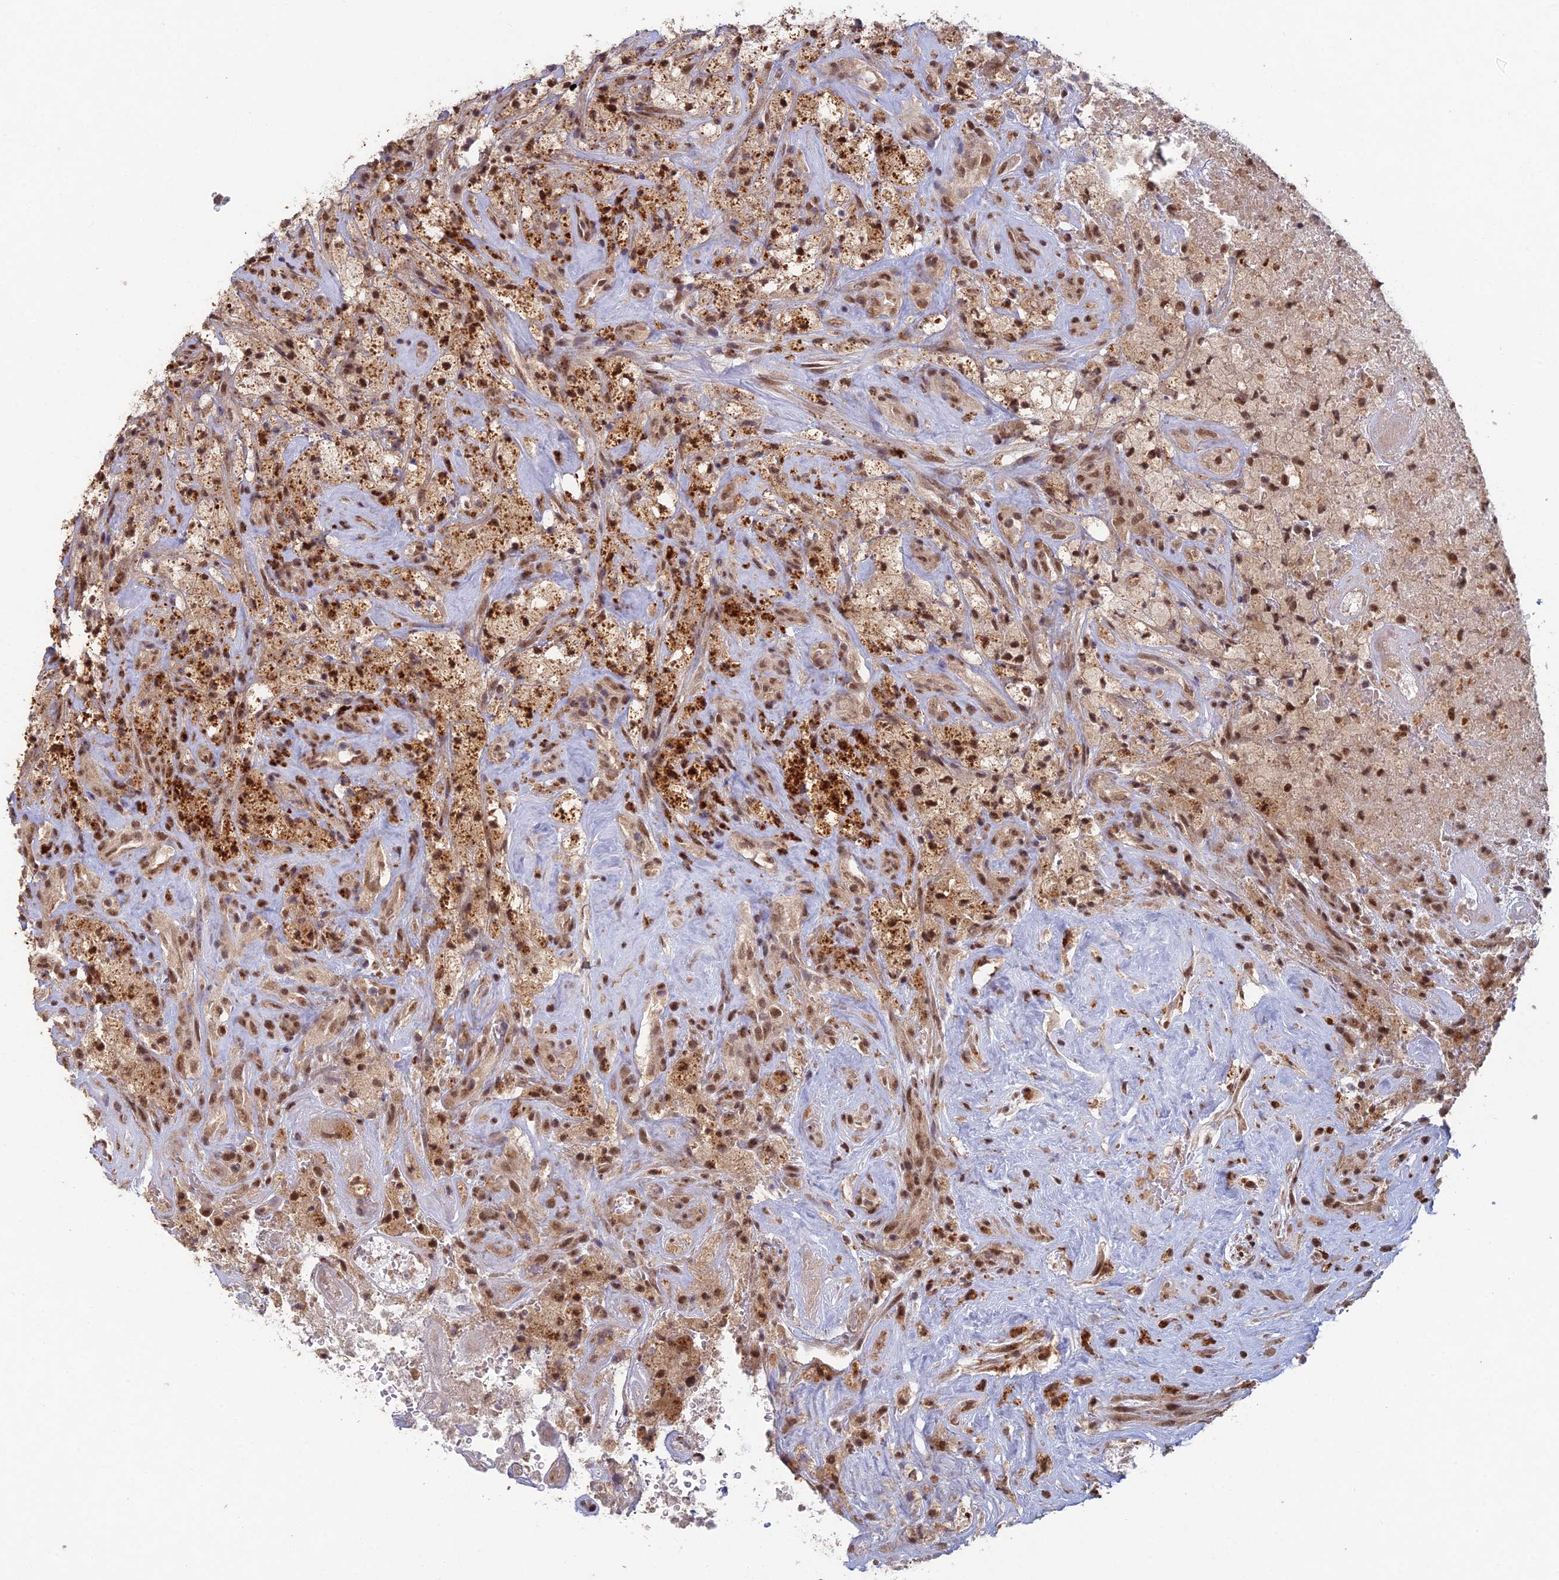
{"staining": {"intensity": "moderate", "quantity": ">75%", "location": "nuclear"}, "tissue": "glioma", "cell_type": "Tumor cells", "image_type": "cancer", "snomed": [{"axis": "morphology", "description": "Glioma, malignant, High grade"}, {"axis": "topography", "description": "Brain"}], "caption": "This is an image of immunohistochemistry (IHC) staining of glioma, which shows moderate positivity in the nuclear of tumor cells.", "gene": "RANBP3", "patient": {"sex": "male", "age": 69}}